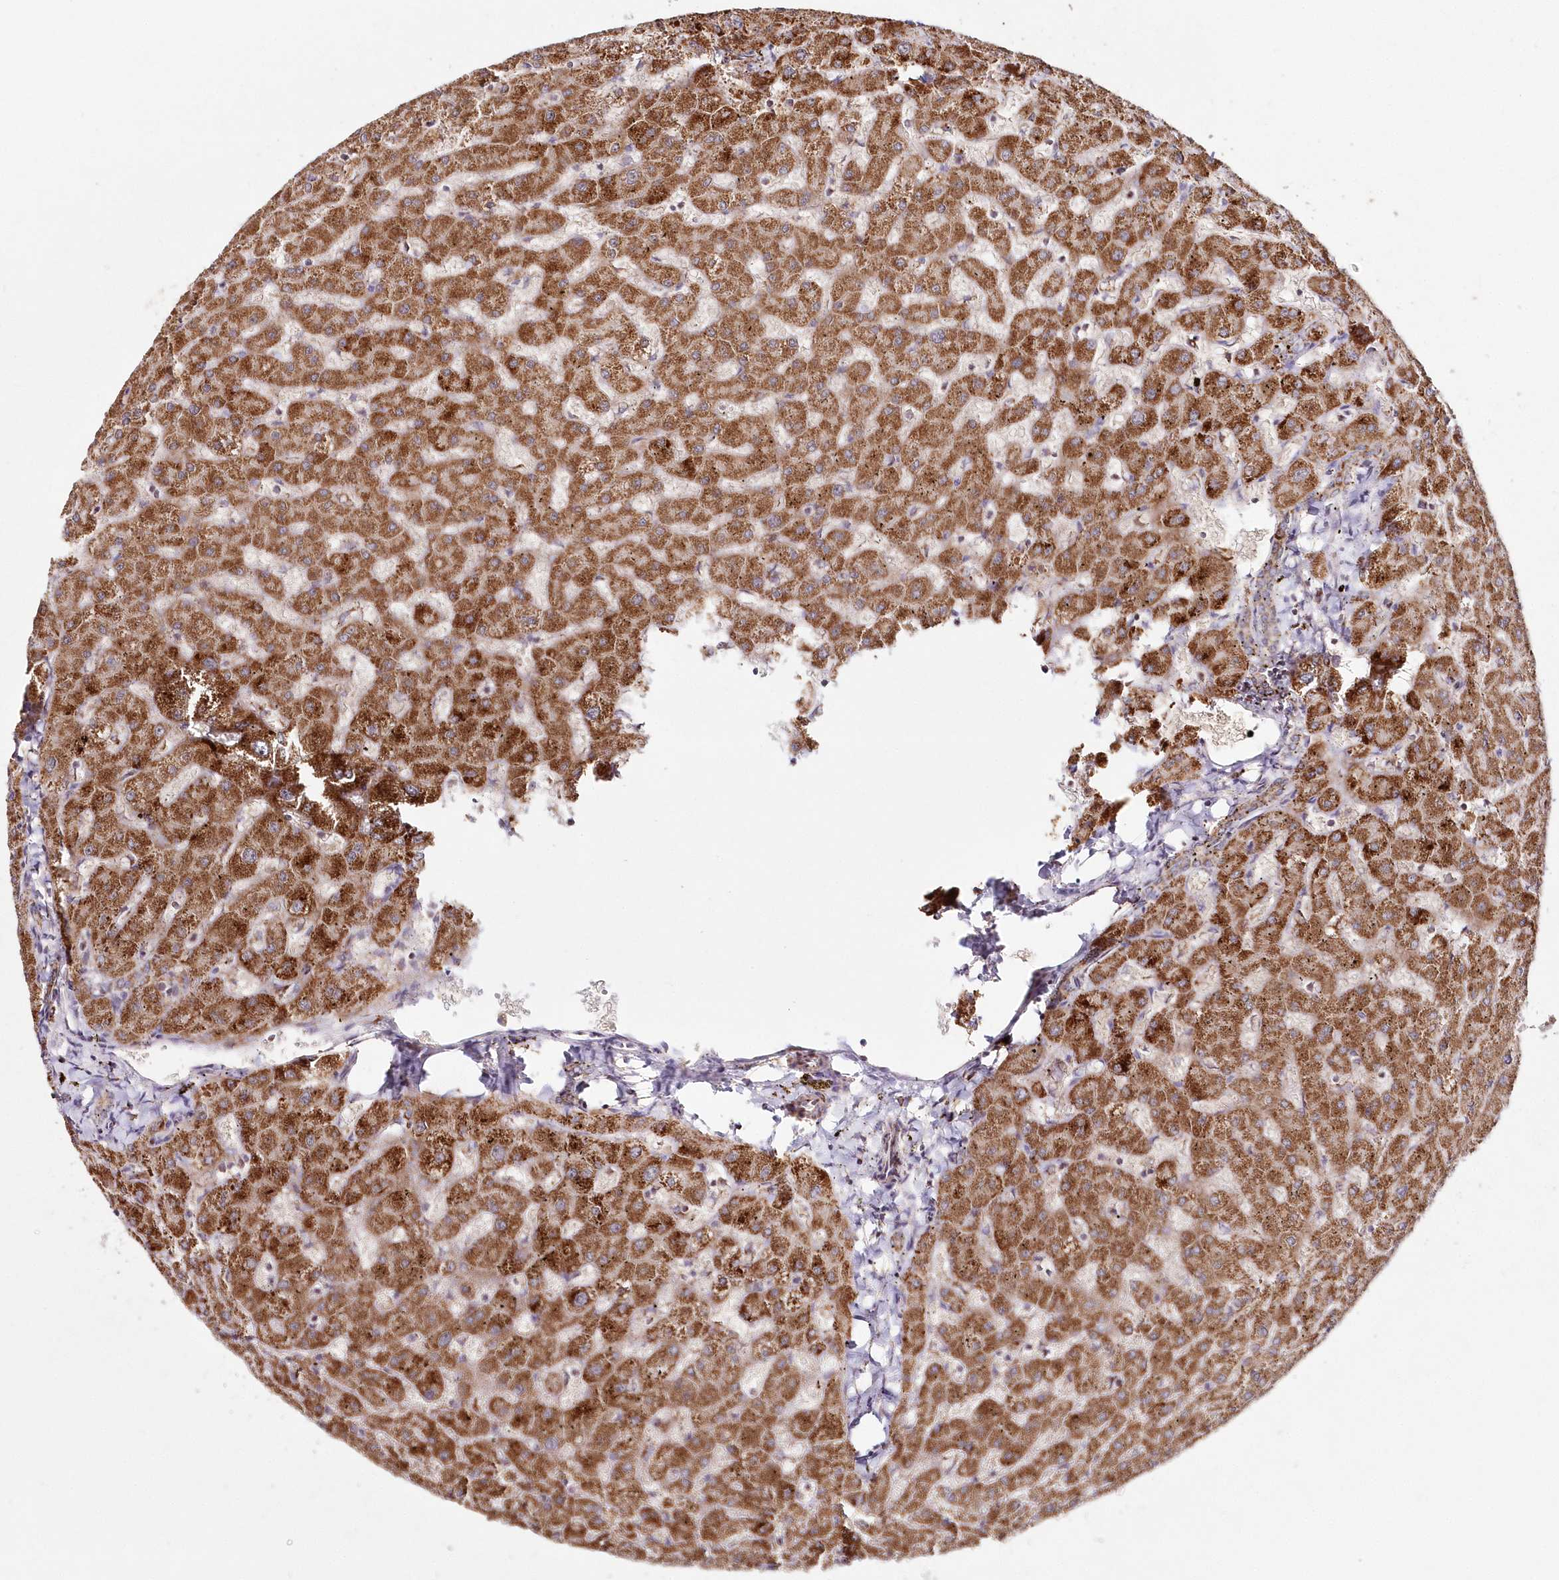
{"staining": {"intensity": "moderate", "quantity": ">75%", "location": "cytoplasmic/membranous"}, "tissue": "liver", "cell_type": "Cholangiocytes", "image_type": "normal", "snomed": [{"axis": "morphology", "description": "Normal tissue, NOS"}, {"axis": "topography", "description": "Liver"}], "caption": "High-magnification brightfield microscopy of unremarkable liver stained with DAB (brown) and counterstained with hematoxylin (blue). cholangiocytes exhibit moderate cytoplasmic/membranous positivity is identified in about>75% of cells.", "gene": "DNA2", "patient": {"sex": "female", "age": 63}}